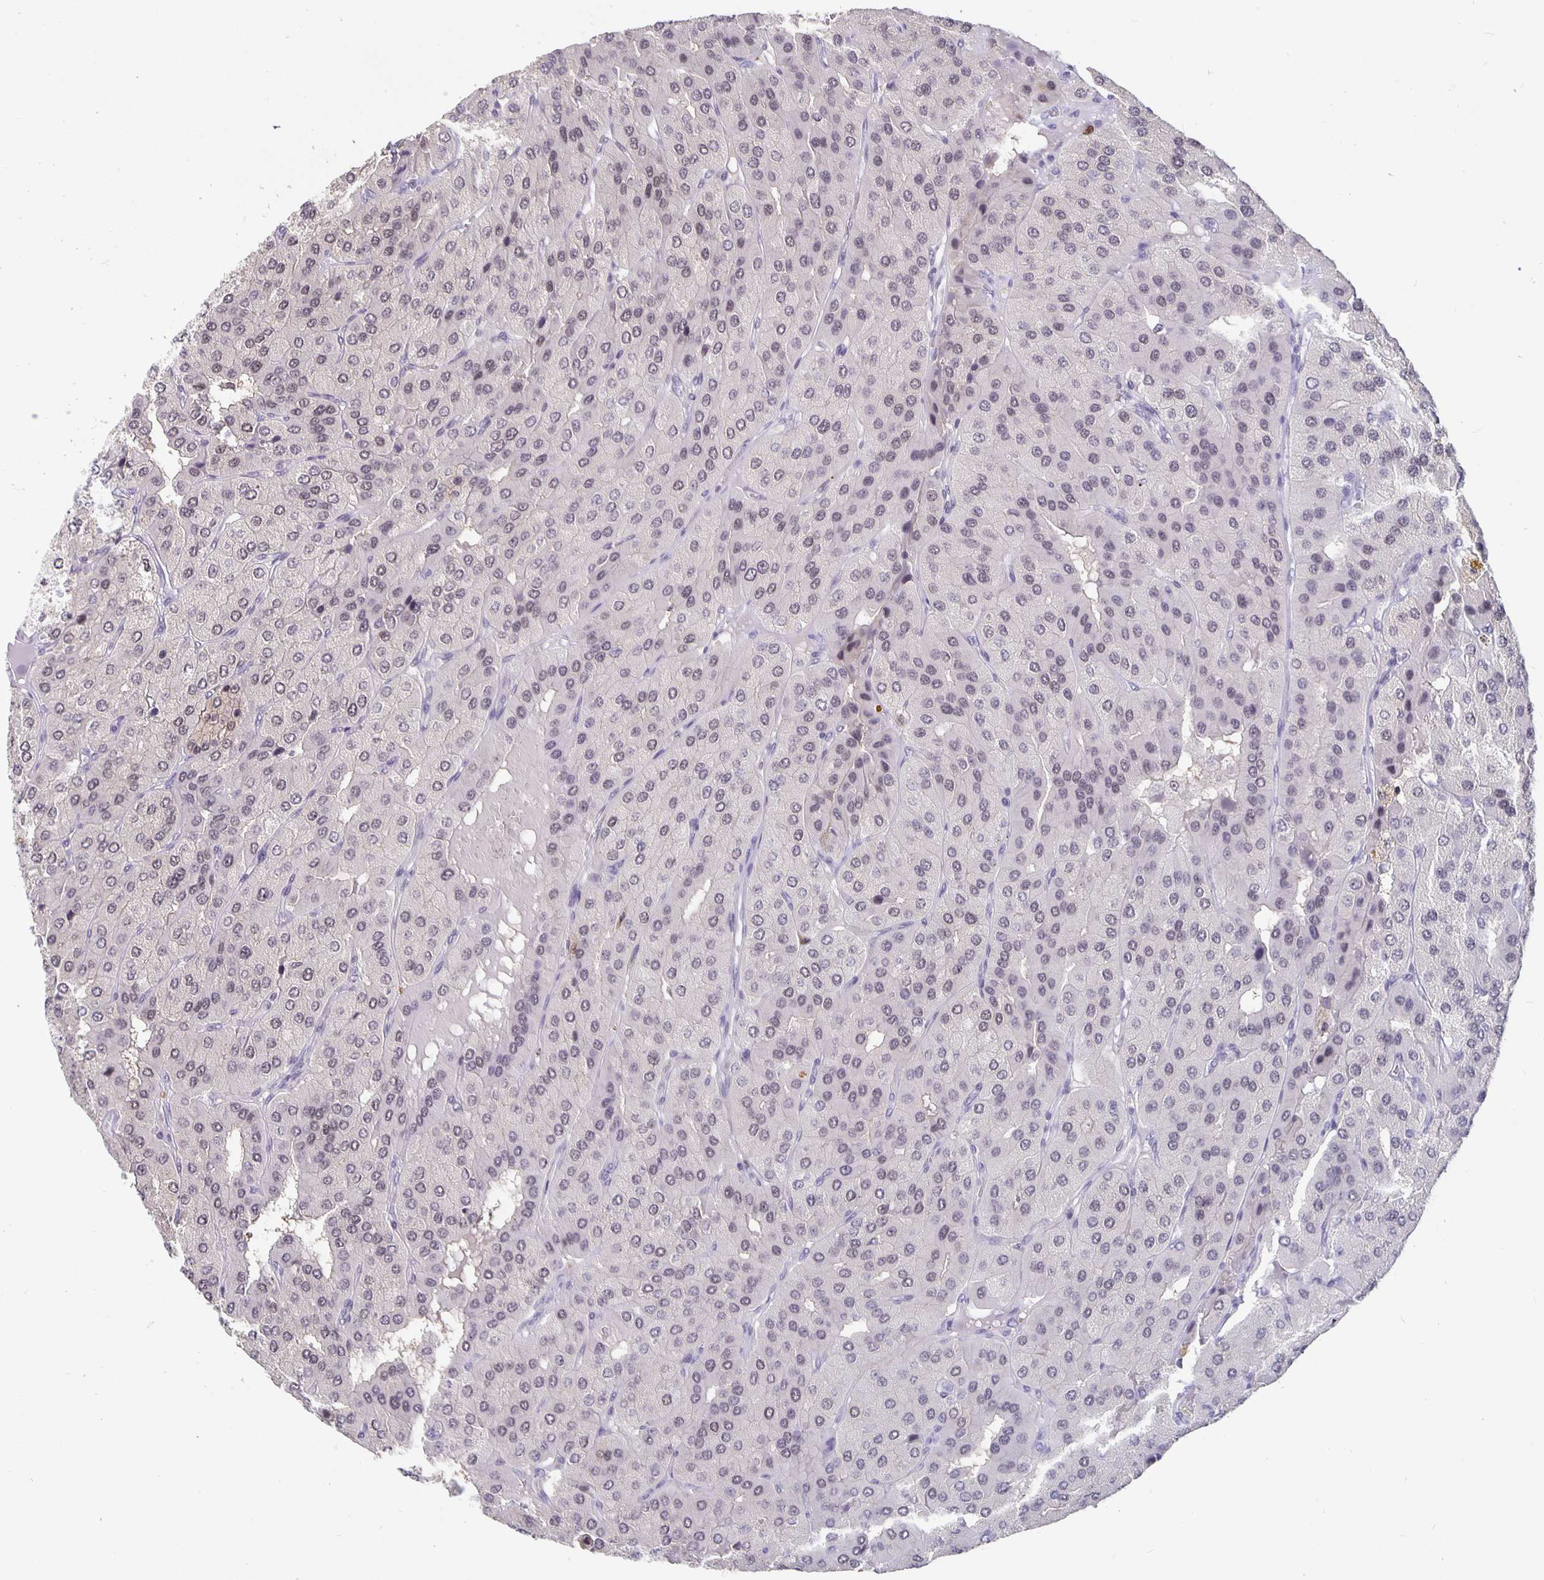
{"staining": {"intensity": "weak", "quantity": "<25%", "location": "nuclear"}, "tissue": "parathyroid gland", "cell_type": "Glandular cells", "image_type": "normal", "snomed": [{"axis": "morphology", "description": "Normal tissue, NOS"}, {"axis": "morphology", "description": "Adenoma, NOS"}, {"axis": "topography", "description": "Parathyroid gland"}], "caption": "A high-resolution photomicrograph shows immunohistochemistry staining of unremarkable parathyroid gland, which demonstrates no significant positivity in glandular cells. (DAB immunohistochemistry (IHC) visualized using brightfield microscopy, high magnification).", "gene": "ZNF691", "patient": {"sex": "female", "age": 86}}